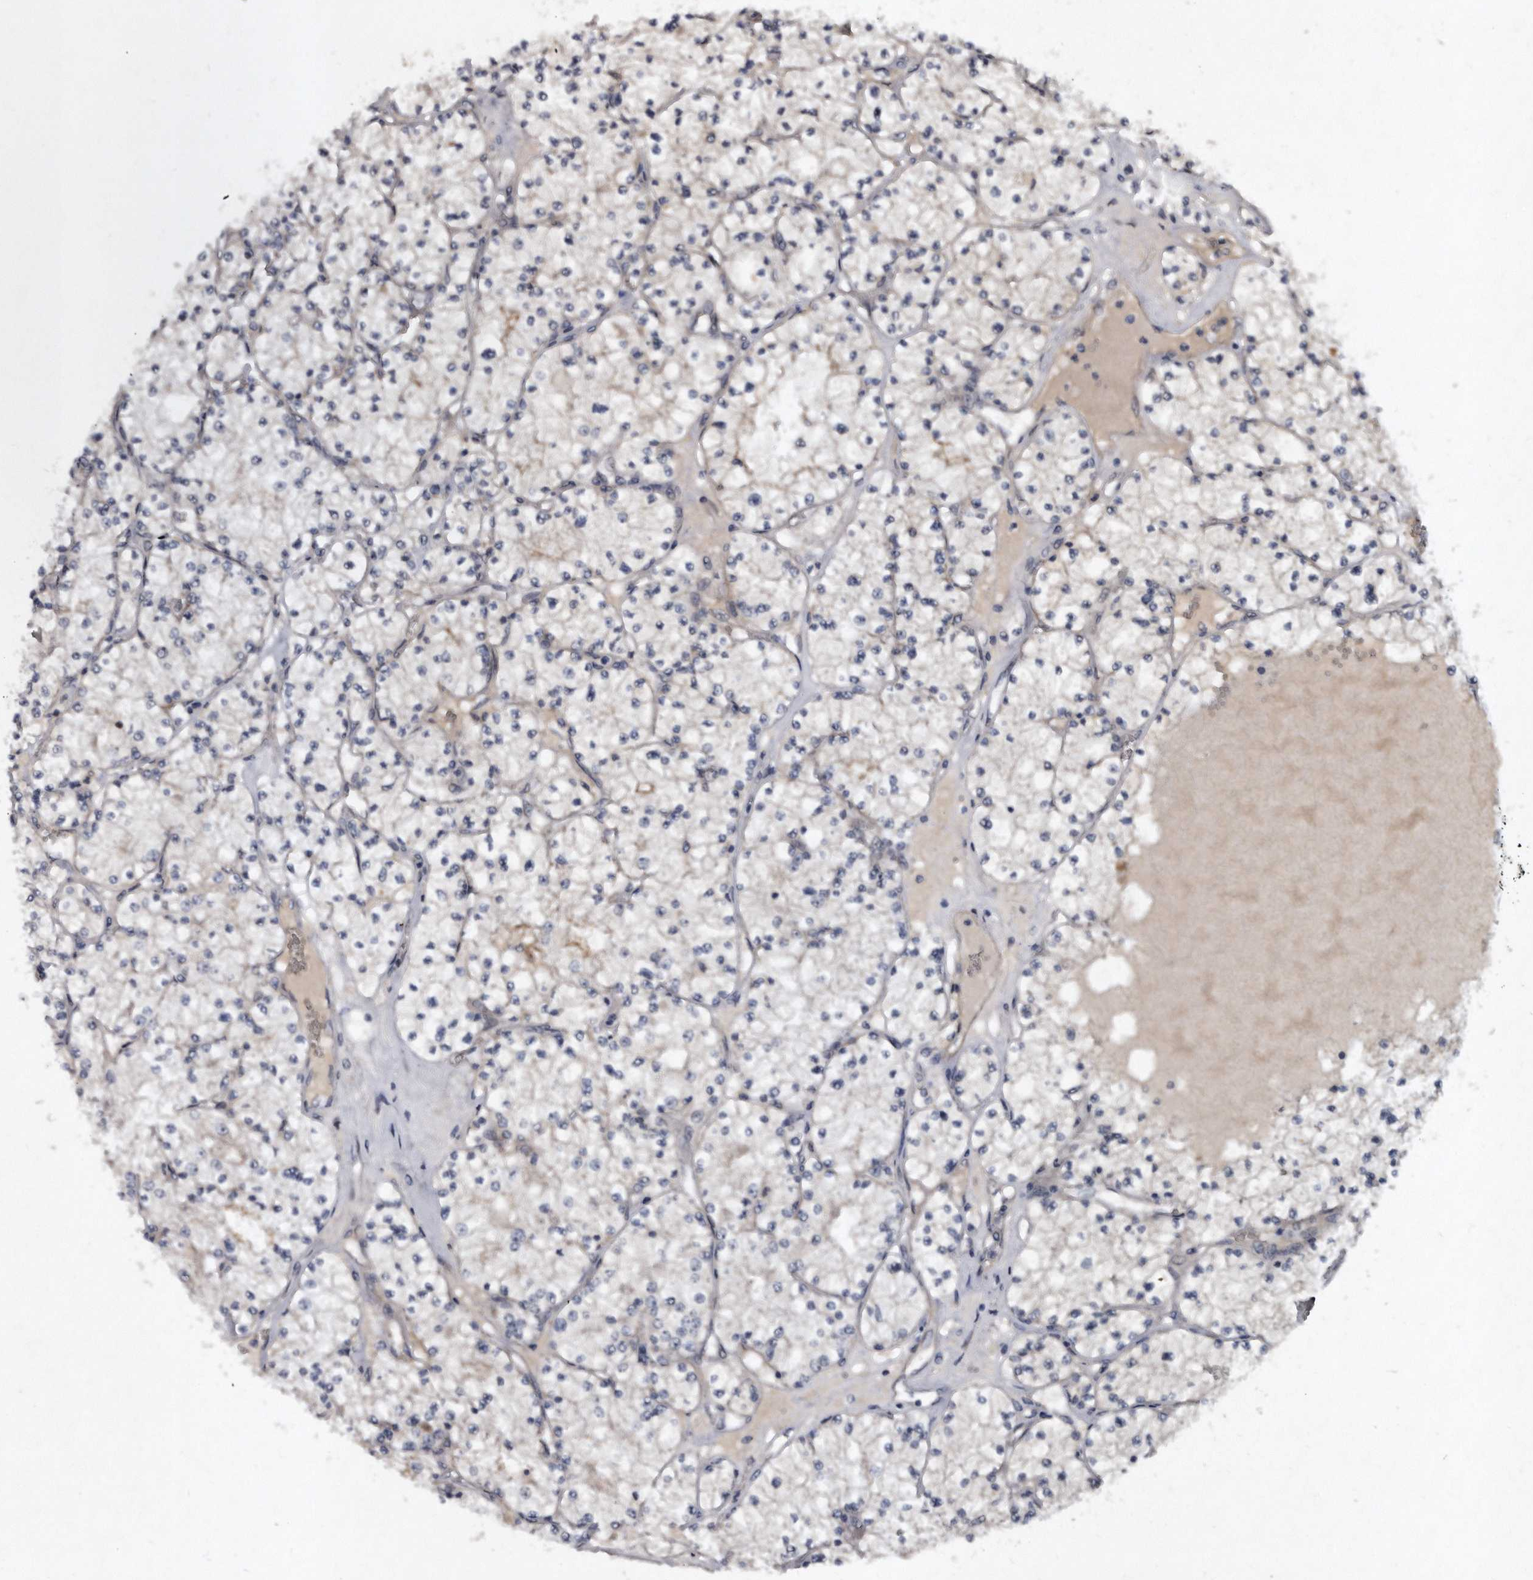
{"staining": {"intensity": "negative", "quantity": "none", "location": "none"}, "tissue": "renal cancer", "cell_type": "Tumor cells", "image_type": "cancer", "snomed": [{"axis": "morphology", "description": "Normal tissue, NOS"}, {"axis": "morphology", "description": "Adenocarcinoma, NOS"}, {"axis": "topography", "description": "Kidney"}], "caption": "This is an immunohistochemistry (IHC) image of human renal cancer. There is no positivity in tumor cells.", "gene": "PROM1", "patient": {"sex": "male", "age": 68}}